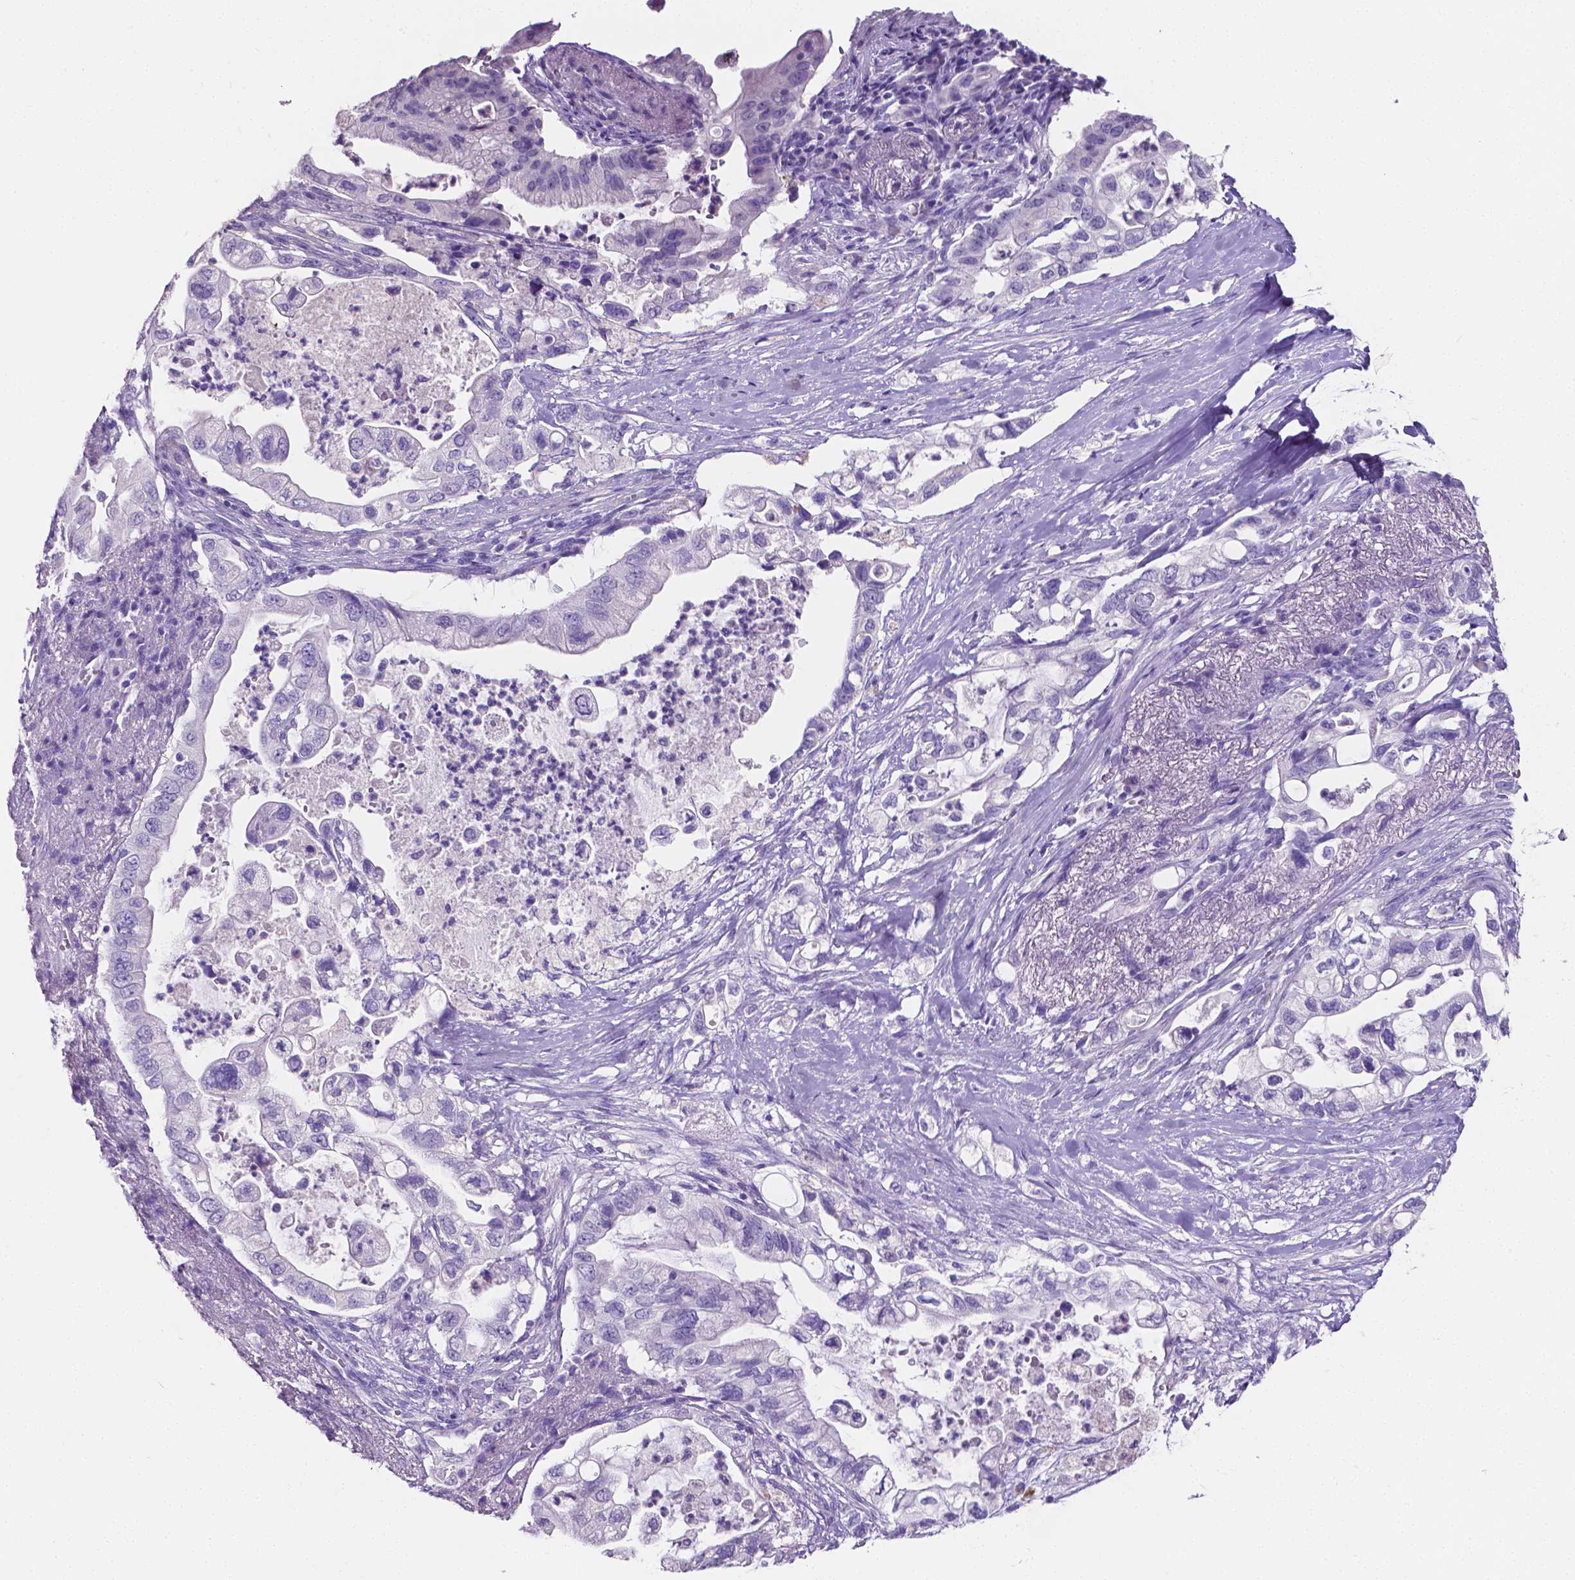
{"staining": {"intensity": "negative", "quantity": "none", "location": "none"}, "tissue": "pancreatic cancer", "cell_type": "Tumor cells", "image_type": "cancer", "snomed": [{"axis": "morphology", "description": "Adenocarcinoma, NOS"}, {"axis": "topography", "description": "Pancreas"}], "caption": "Immunohistochemistry of pancreatic cancer (adenocarcinoma) demonstrates no positivity in tumor cells. The staining was performed using DAB (3,3'-diaminobenzidine) to visualize the protein expression in brown, while the nuclei were stained in blue with hematoxylin (Magnification: 20x).", "gene": "SLC22A2", "patient": {"sex": "female", "age": 72}}